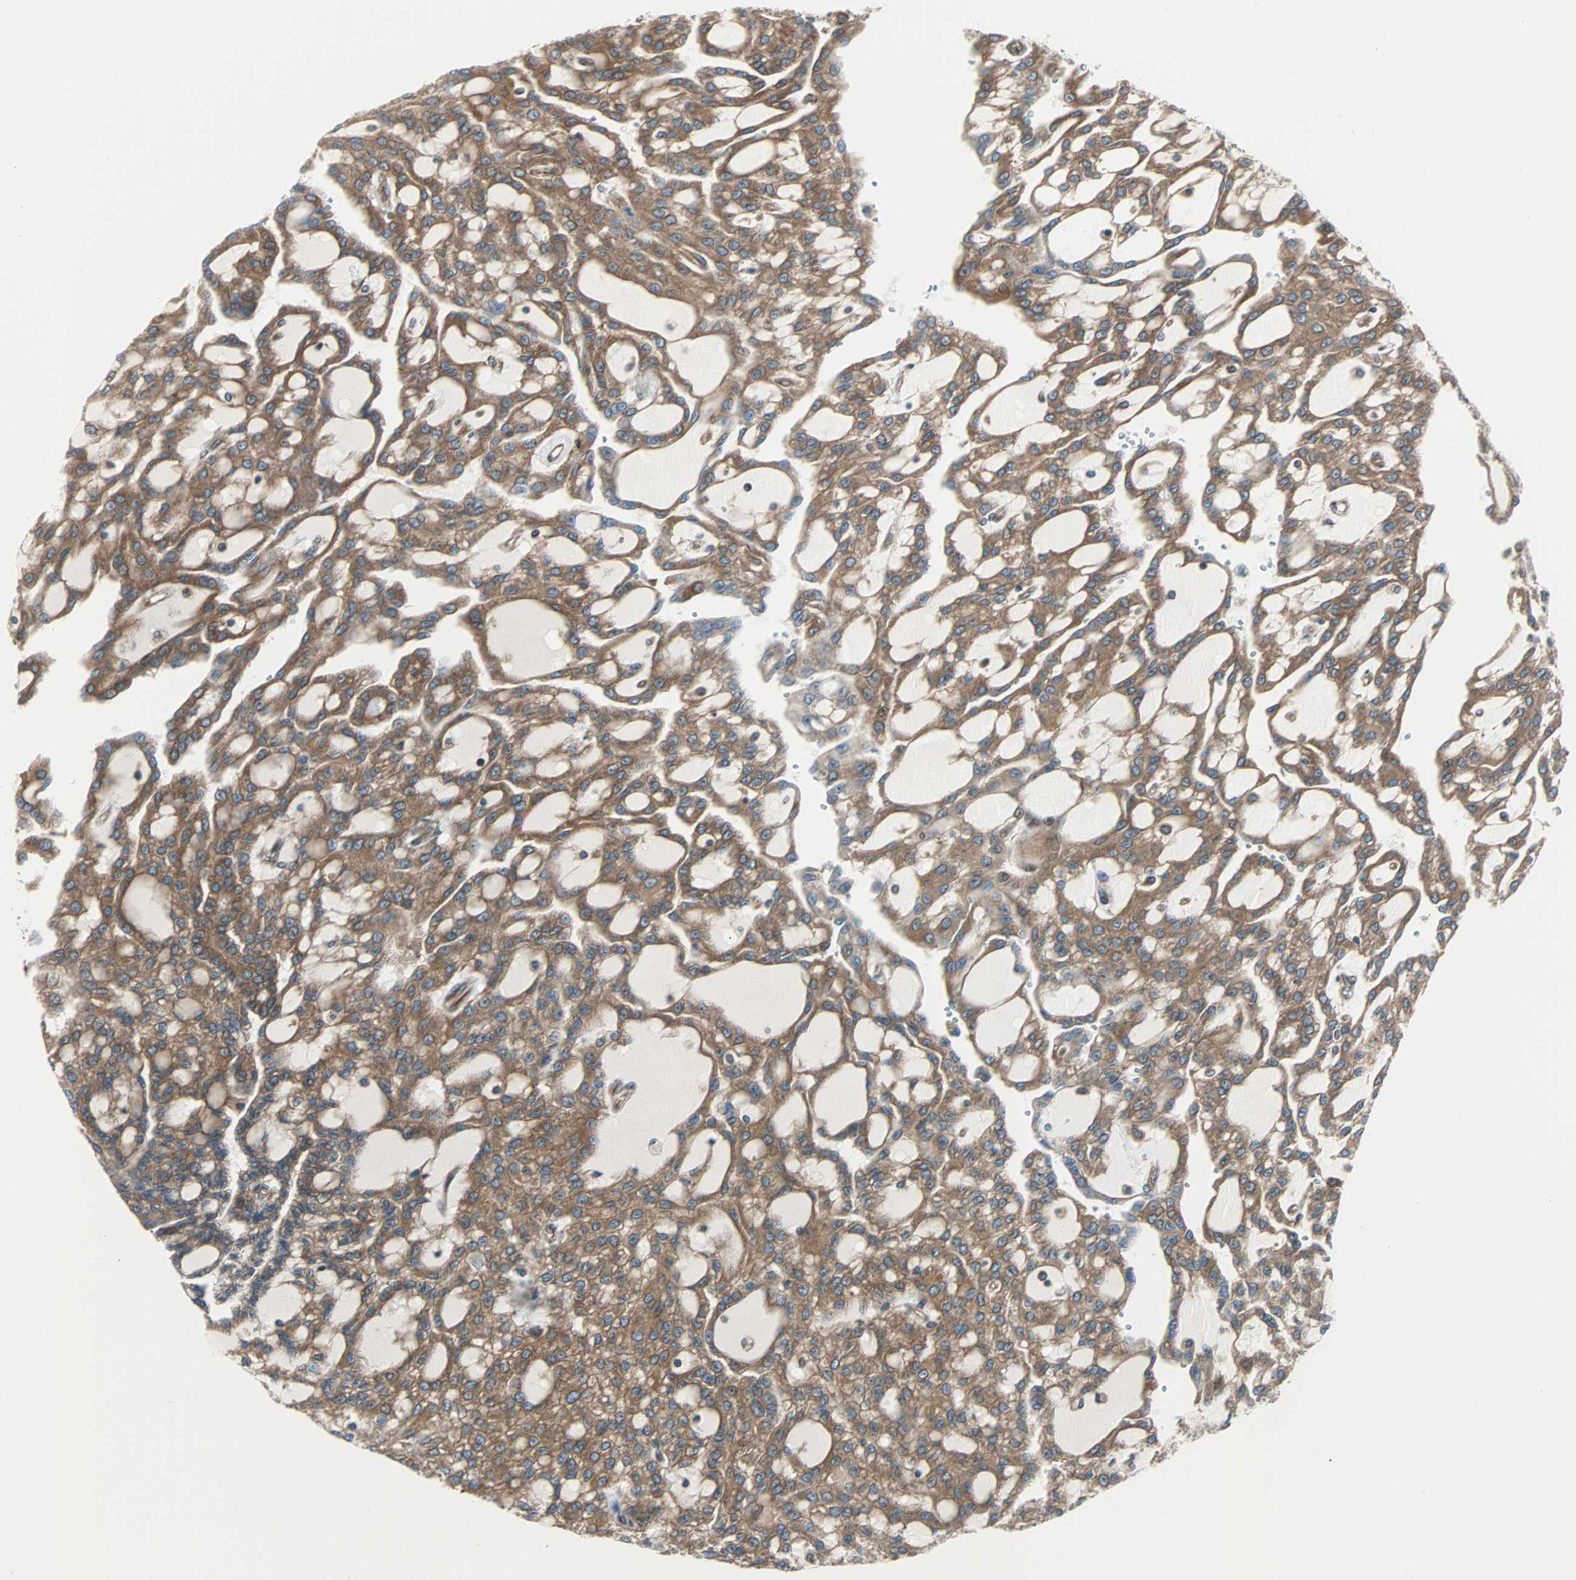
{"staining": {"intensity": "moderate", "quantity": ">75%", "location": "cytoplasmic/membranous"}, "tissue": "renal cancer", "cell_type": "Tumor cells", "image_type": "cancer", "snomed": [{"axis": "morphology", "description": "Adenocarcinoma, NOS"}, {"axis": "topography", "description": "Kidney"}], "caption": "Moderate cytoplasmic/membranous staining is appreciated in approximately >75% of tumor cells in renal cancer (adenocarcinoma).", "gene": "RELA", "patient": {"sex": "male", "age": 63}}